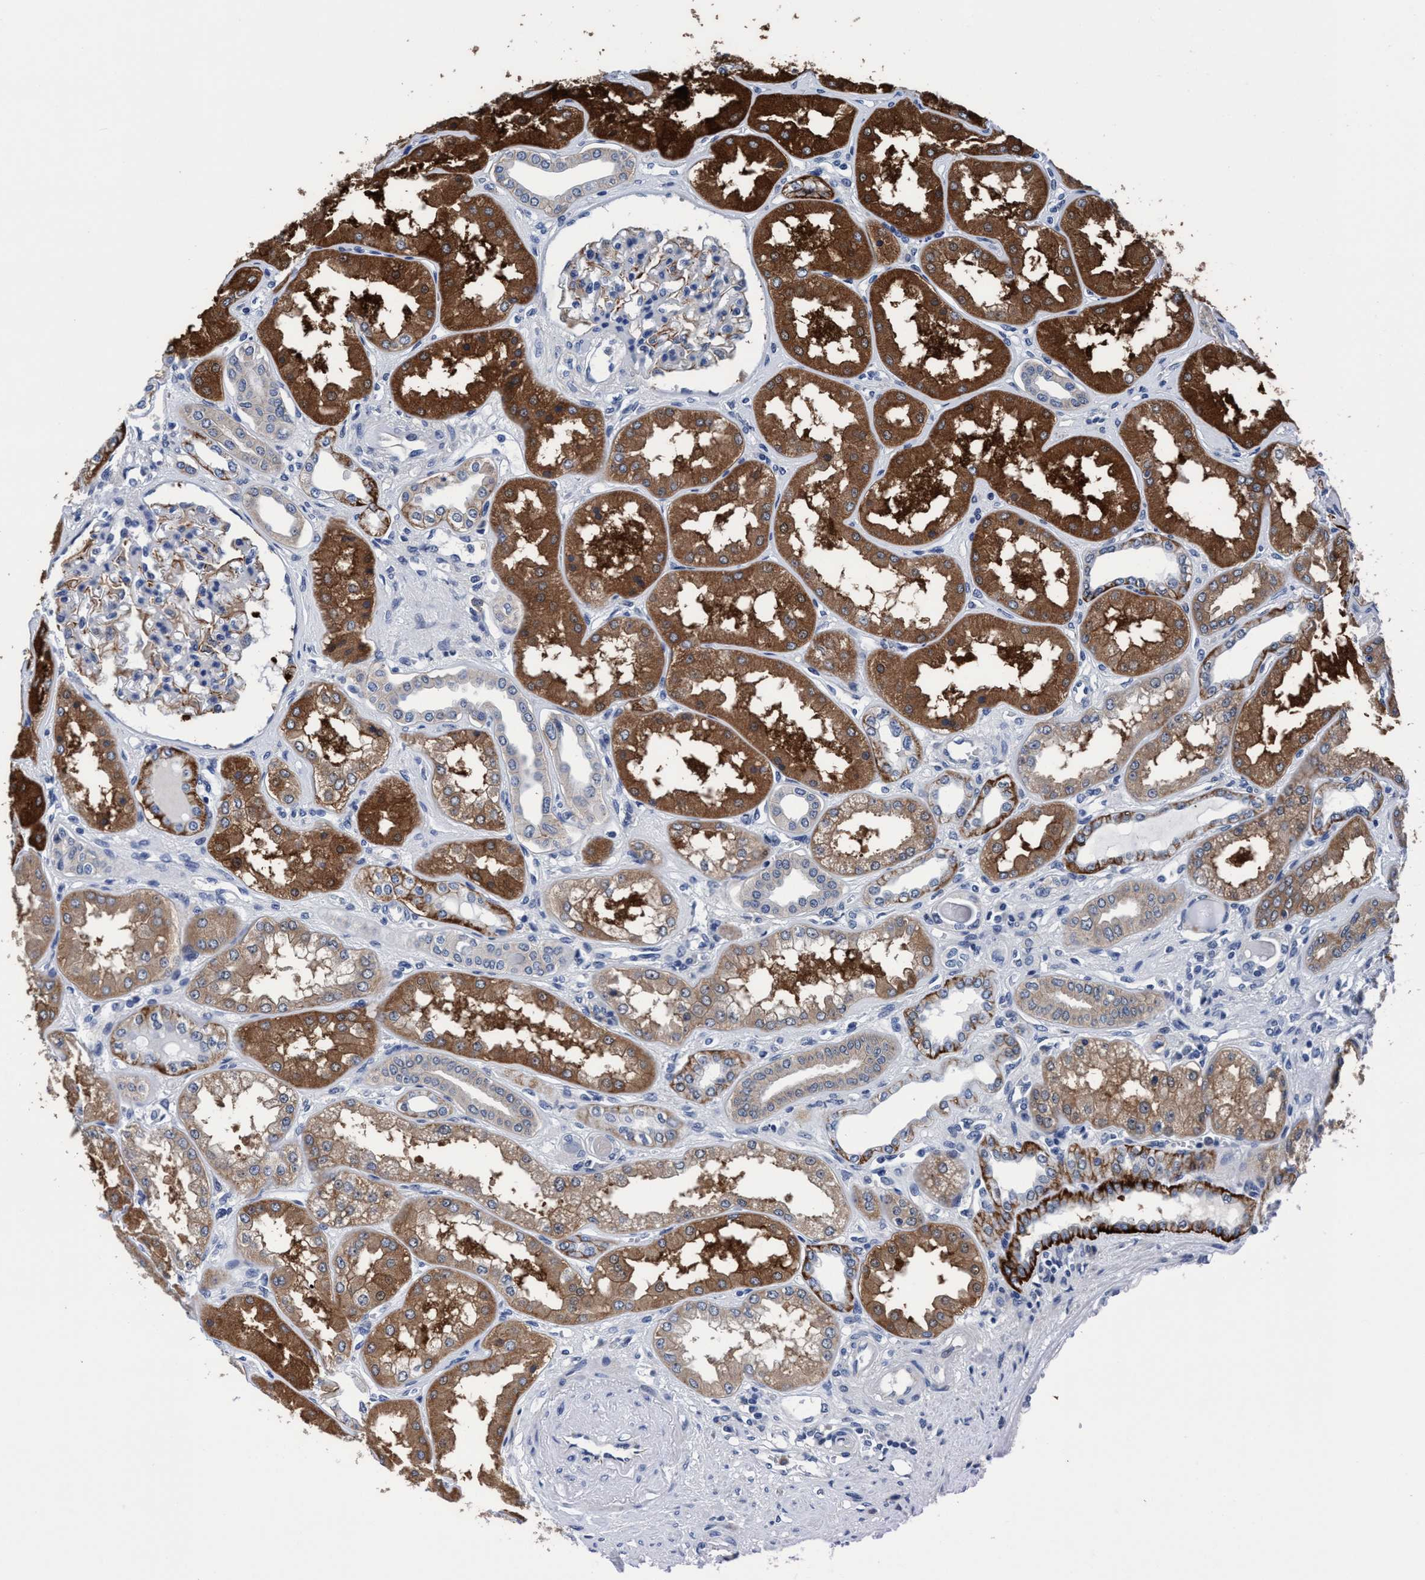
{"staining": {"intensity": "moderate", "quantity": "<25%", "location": "cytoplasmic/membranous"}, "tissue": "kidney", "cell_type": "Cells in glomeruli", "image_type": "normal", "snomed": [{"axis": "morphology", "description": "Normal tissue, NOS"}, {"axis": "topography", "description": "Kidney"}], "caption": "The histopathology image exhibits staining of benign kidney, revealing moderate cytoplasmic/membranous protein staining (brown color) within cells in glomeruli.", "gene": "TMEM94", "patient": {"sex": "female", "age": 56}}